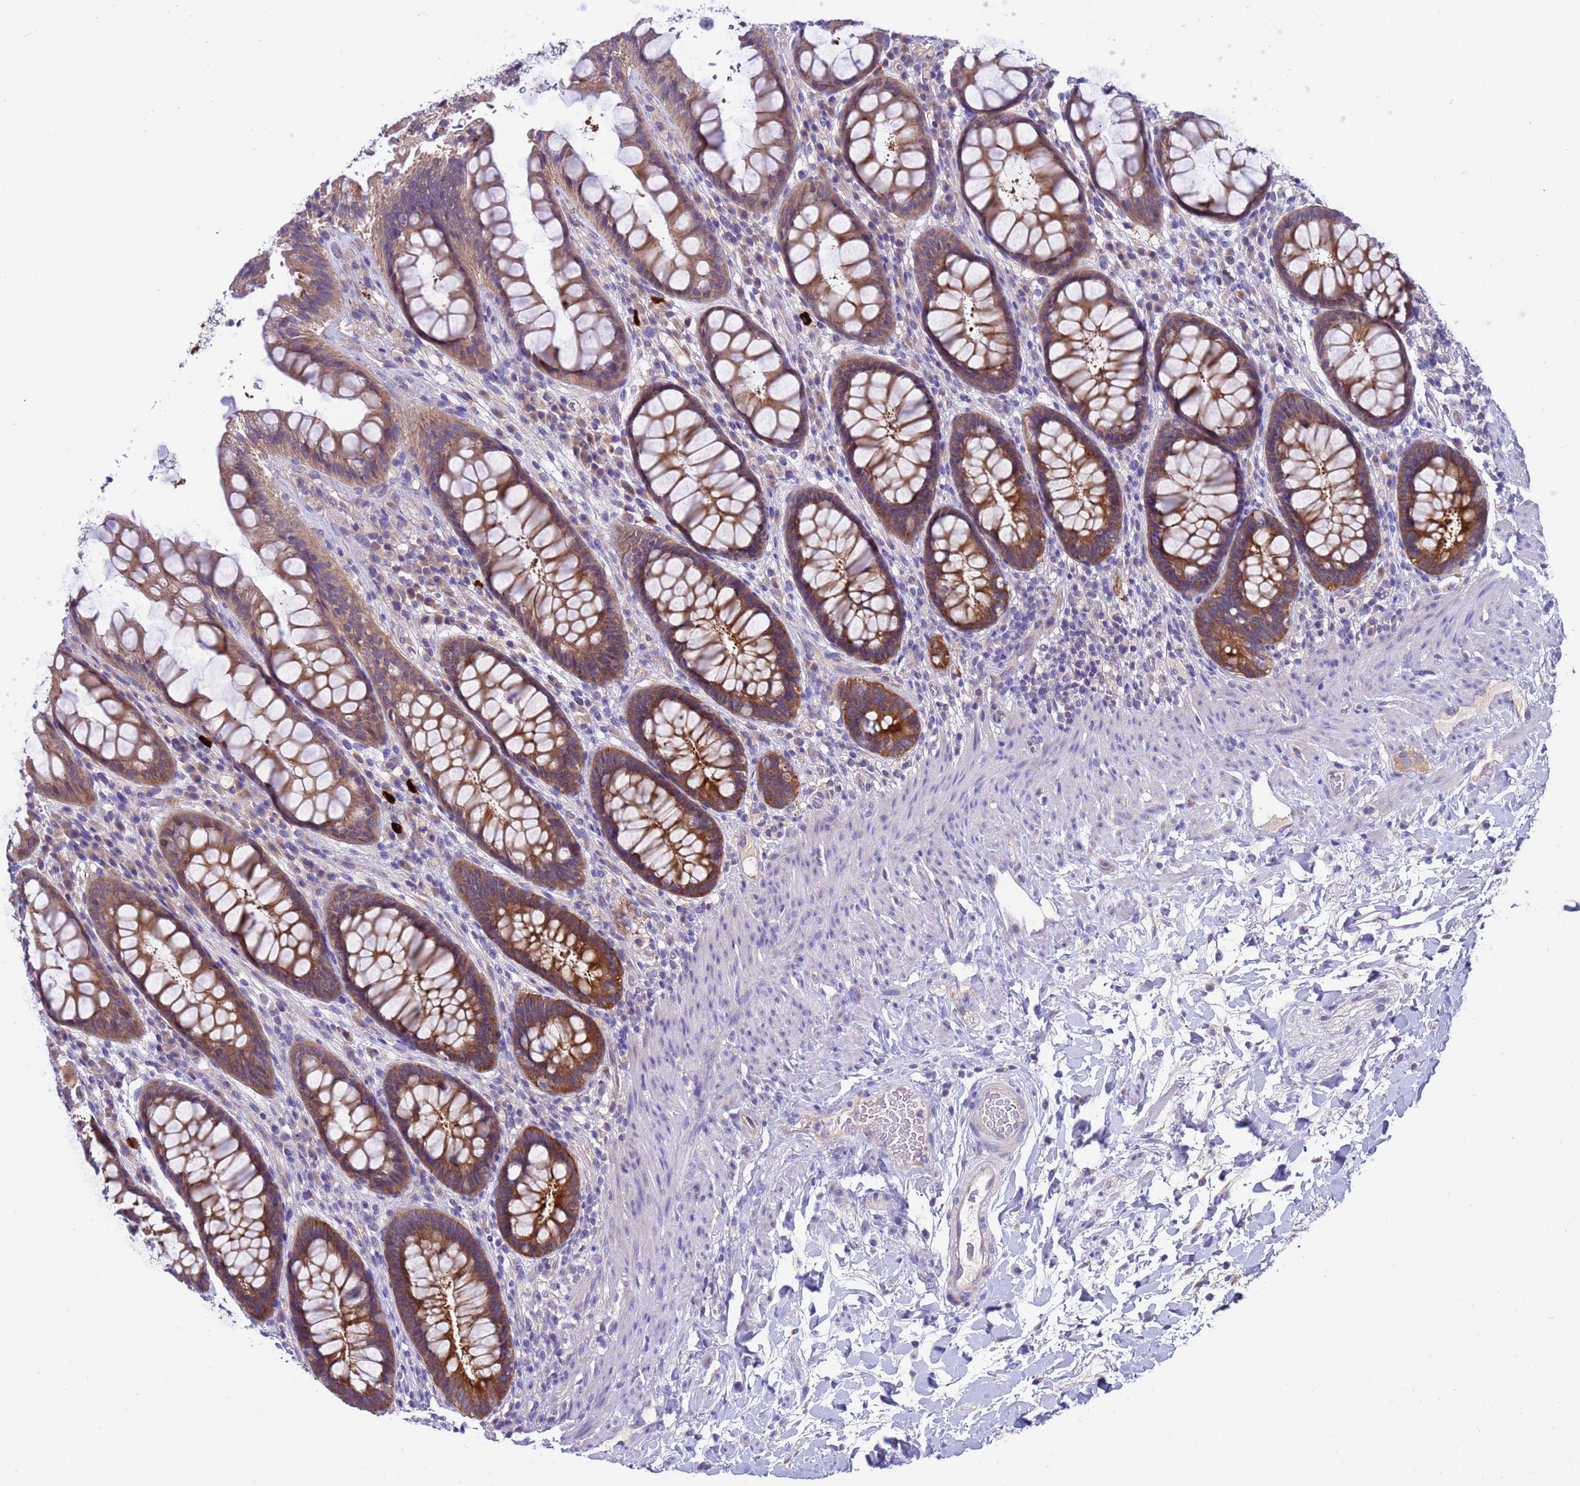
{"staining": {"intensity": "moderate", "quantity": ">75%", "location": "cytoplasmic/membranous"}, "tissue": "rectum", "cell_type": "Glandular cells", "image_type": "normal", "snomed": [{"axis": "morphology", "description": "Normal tissue, NOS"}, {"axis": "topography", "description": "Rectum"}], "caption": "A high-resolution photomicrograph shows immunohistochemistry staining of normal rectum, which demonstrates moderate cytoplasmic/membranous positivity in approximately >75% of glandular cells.", "gene": "RC3H2", "patient": {"sex": "female", "age": 46}}